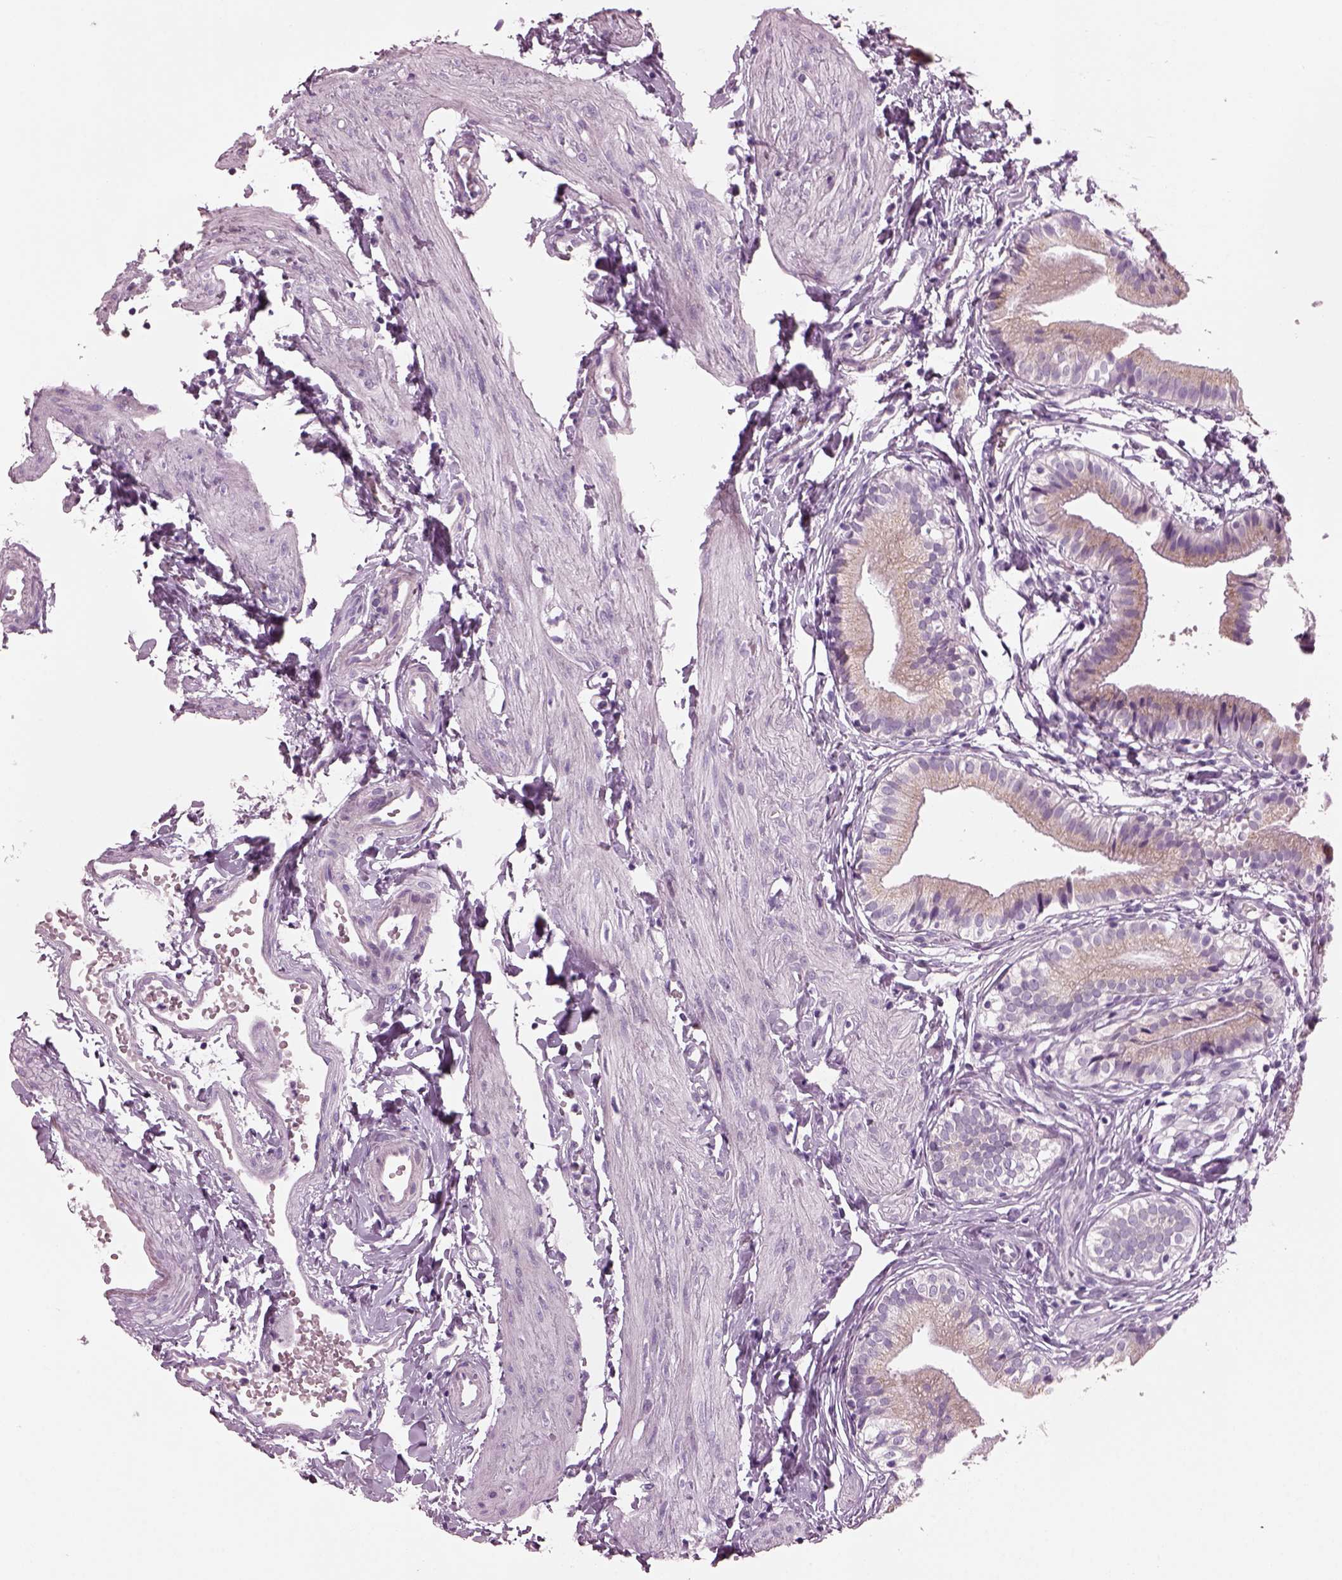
{"staining": {"intensity": "weak", "quantity": ">75%", "location": "cytoplasmic/membranous"}, "tissue": "gallbladder", "cell_type": "Glandular cells", "image_type": "normal", "snomed": [{"axis": "morphology", "description": "Normal tissue, NOS"}, {"axis": "topography", "description": "Gallbladder"}], "caption": "Protein expression analysis of unremarkable human gallbladder reveals weak cytoplasmic/membranous staining in about >75% of glandular cells.", "gene": "PRR9", "patient": {"sex": "female", "age": 47}}